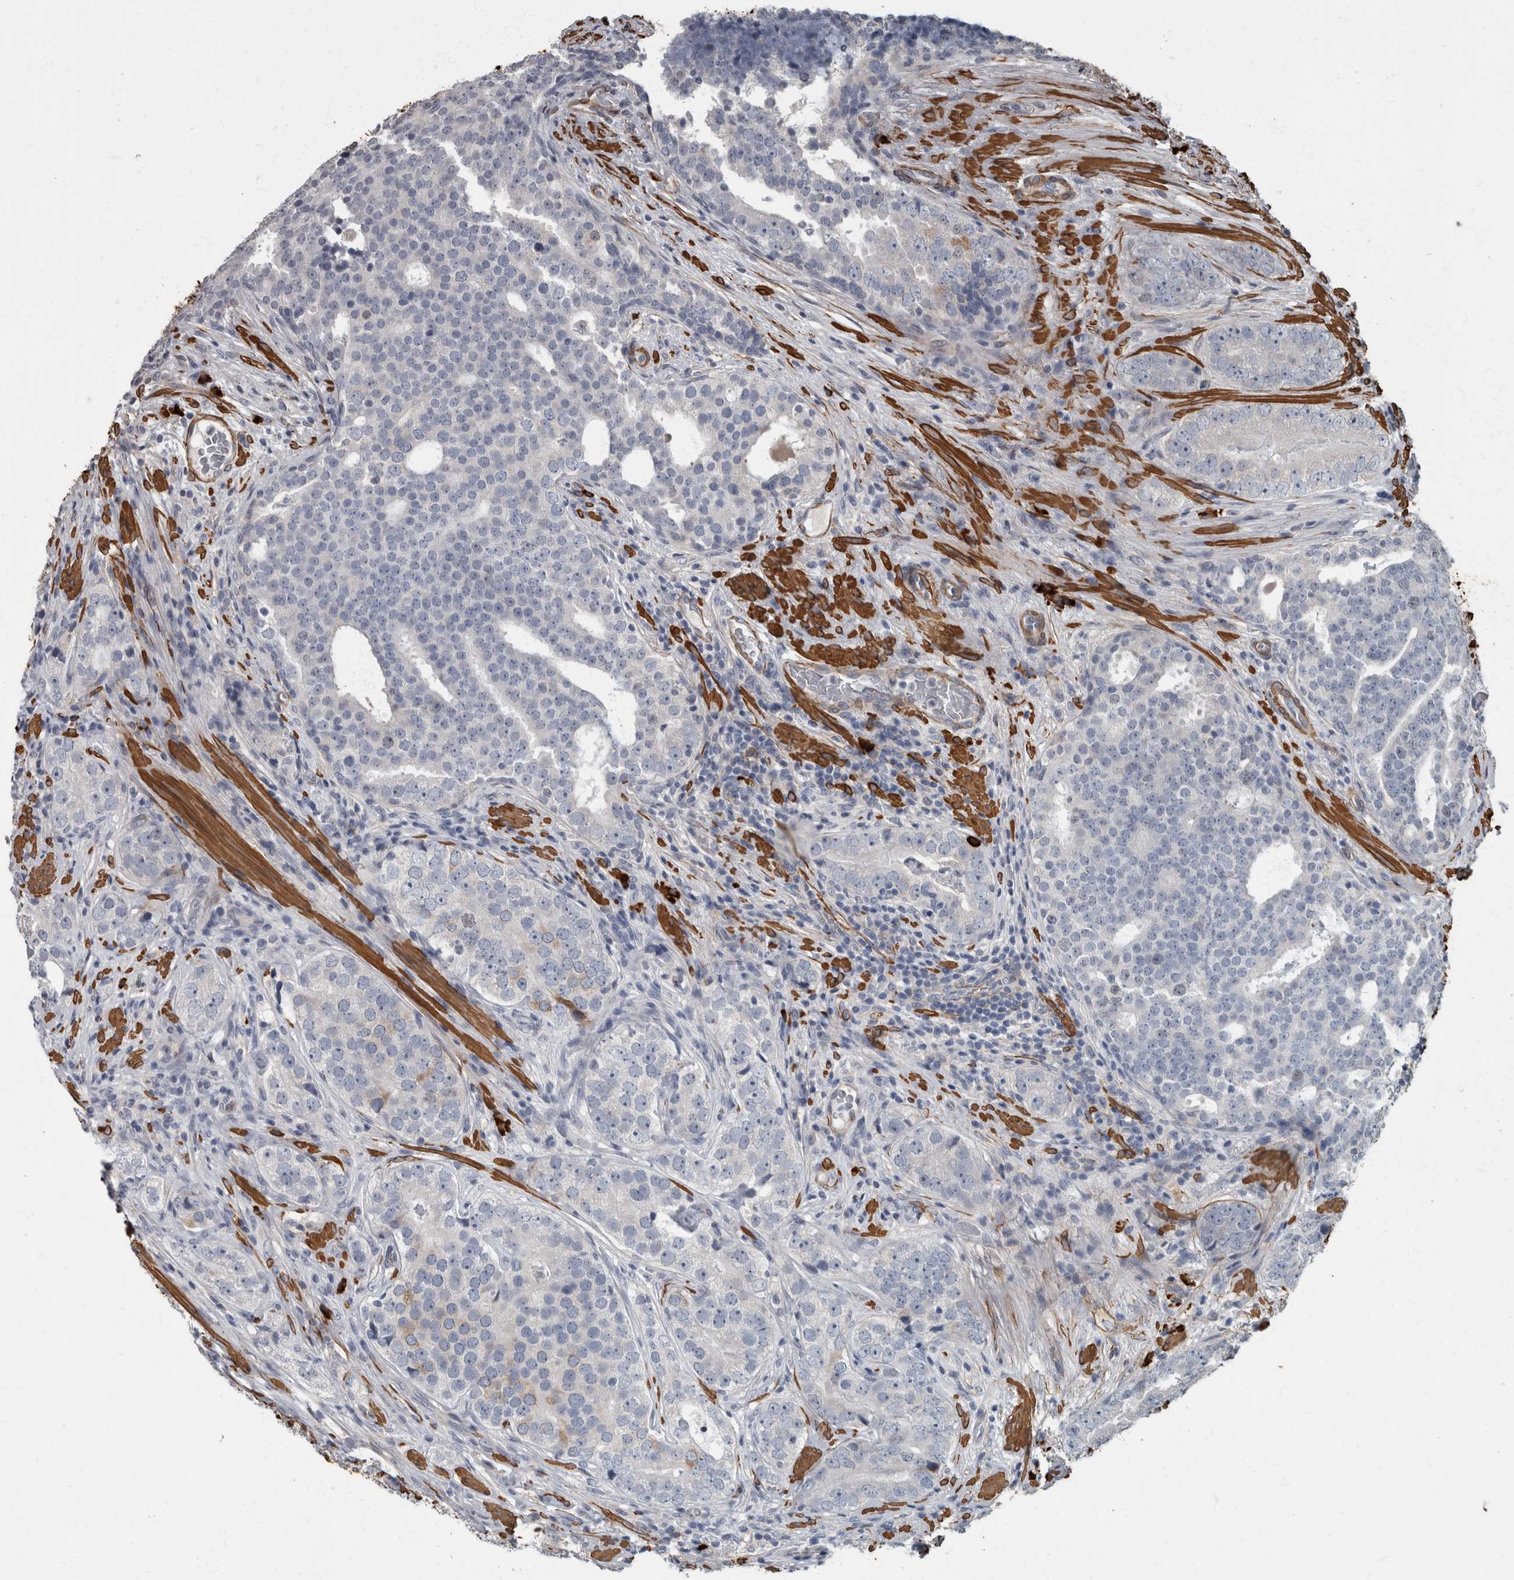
{"staining": {"intensity": "negative", "quantity": "none", "location": "none"}, "tissue": "prostate cancer", "cell_type": "Tumor cells", "image_type": "cancer", "snomed": [{"axis": "morphology", "description": "Adenocarcinoma, High grade"}, {"axis": "topography", "description": "Prostate"}], "caption": "Tumor cells are negative for protein expression in human adenocarcinoma (high-grade) (prostate). (DAB immunohistochemistry (IHC) with hematoxylin counter stain).", "gene": "MASTL", "patient": {"sex": "male", "age": 56}}